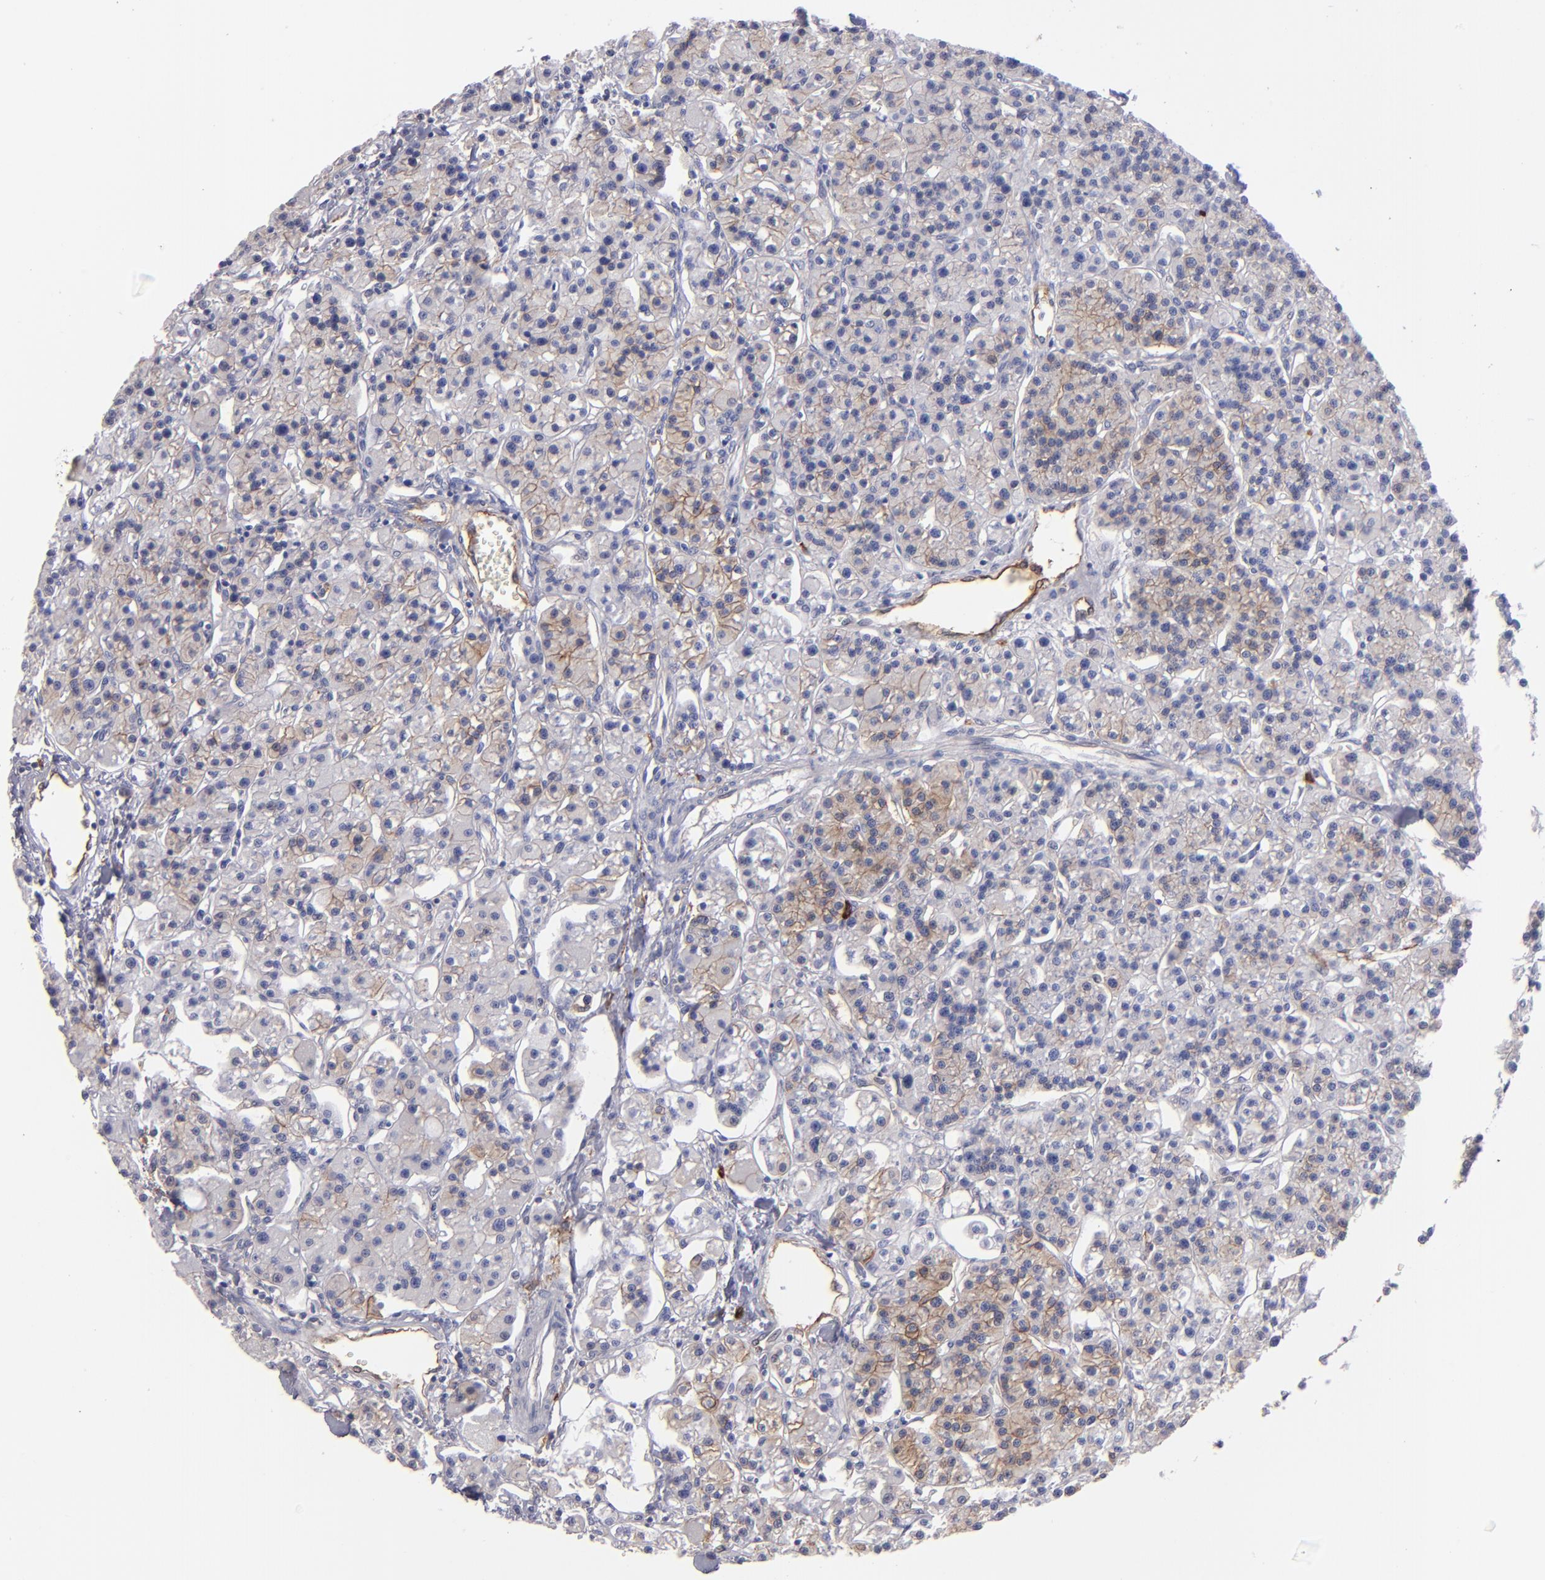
{"staining": {"intensity": "moderate", "quantity": "<25%", "location": "cytoplasmic/membranous"}, "tissue": "parathyroid gland", "cell_type": "Glandular cells", "image_type": "normal", "snomed": [{"axis": "morphology", "description": "Normal tissue, NOS"}, {"axis": "topography", "description": "Parathyroid gland"}], "caption": "Glandular cells exhibit low levels of moderate cytoplasmic/membranous staining in about <25% of cells in benign human parathyroid gland.", "gene": "AHNAK2", "patient": {"sex": "female", "age": 58}}